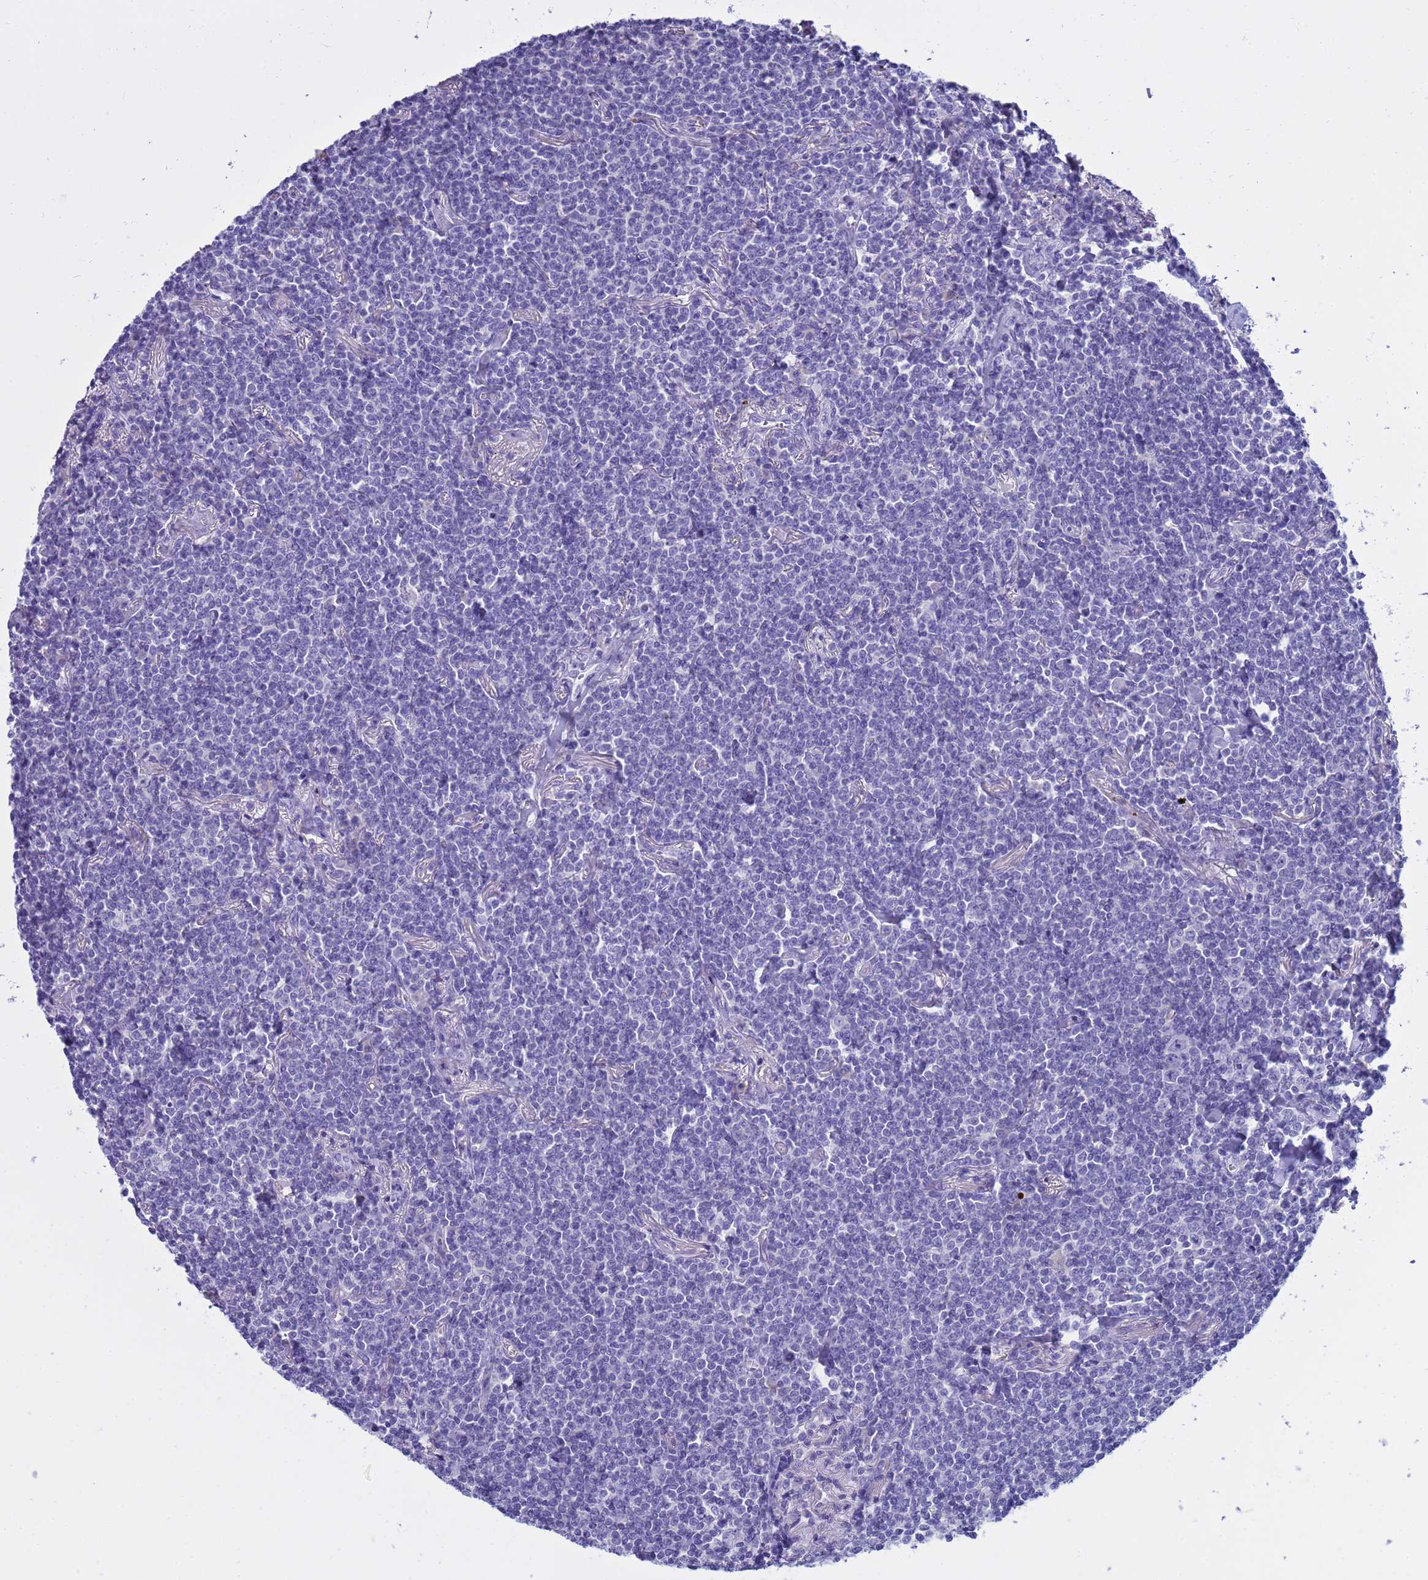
{"staining": {"intensity": "negative", "quantity": "none", "location": "none"}, "tissue": "lymphoma", "cell_type": "Tumor cells", "image_type": "cancer", "snomed": [{"axis": "morphology", "description": "Malignant lymphoma, non-Hodgkin's type, Low grade"}, {"axis": "topography", "description": "Lung"}], "caption": "Immunohistochemical staining of lymphoma reveals no significant positivity in tumor cells.", "gene": "SYCN", "patient": {"sex": "female", "age": 71}}